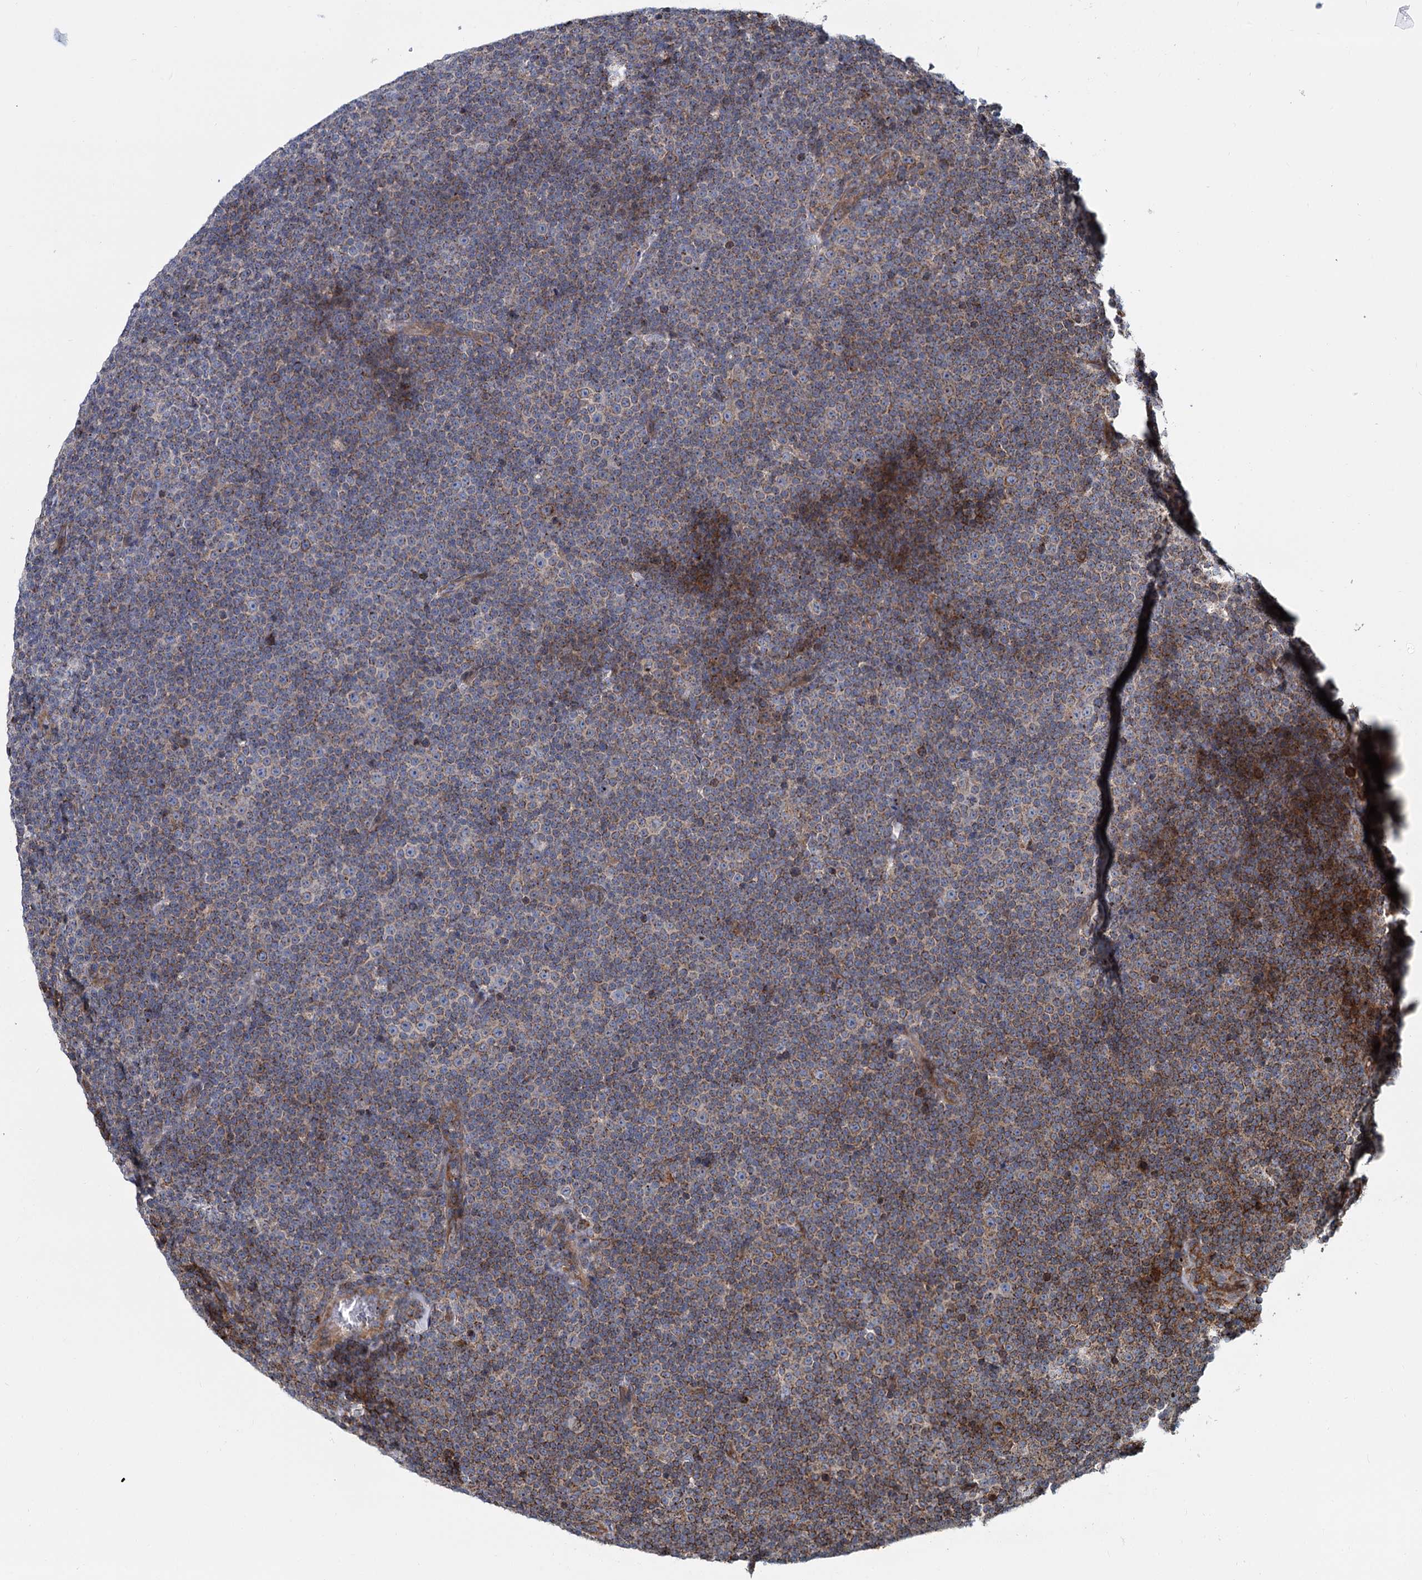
{"staining": {"intensity": "moderate", "quantity": "25%-75%", "location": "cytoplasmic/membranous"}, "tissue": "lymphoma", "cell_type": "Tumor cells", "image_type": "cancer", "snomed": [{"axis": "morphology", "description": "Malignant lymphoma, non-Hodgkin's type, Low grade"}, {"axis": "topography", "description": "Lymph node"}], "caption": "Malignant lymphoma, non-Hodgkin's type (low-grade) tissue displays moderate cytoplasmic/membranous expression in approximately 25%-75% of tumor cells, visualized by immunohistochemistry.", "gene": "PSEN1", "patient": {"sex": "female", "age": 67}}